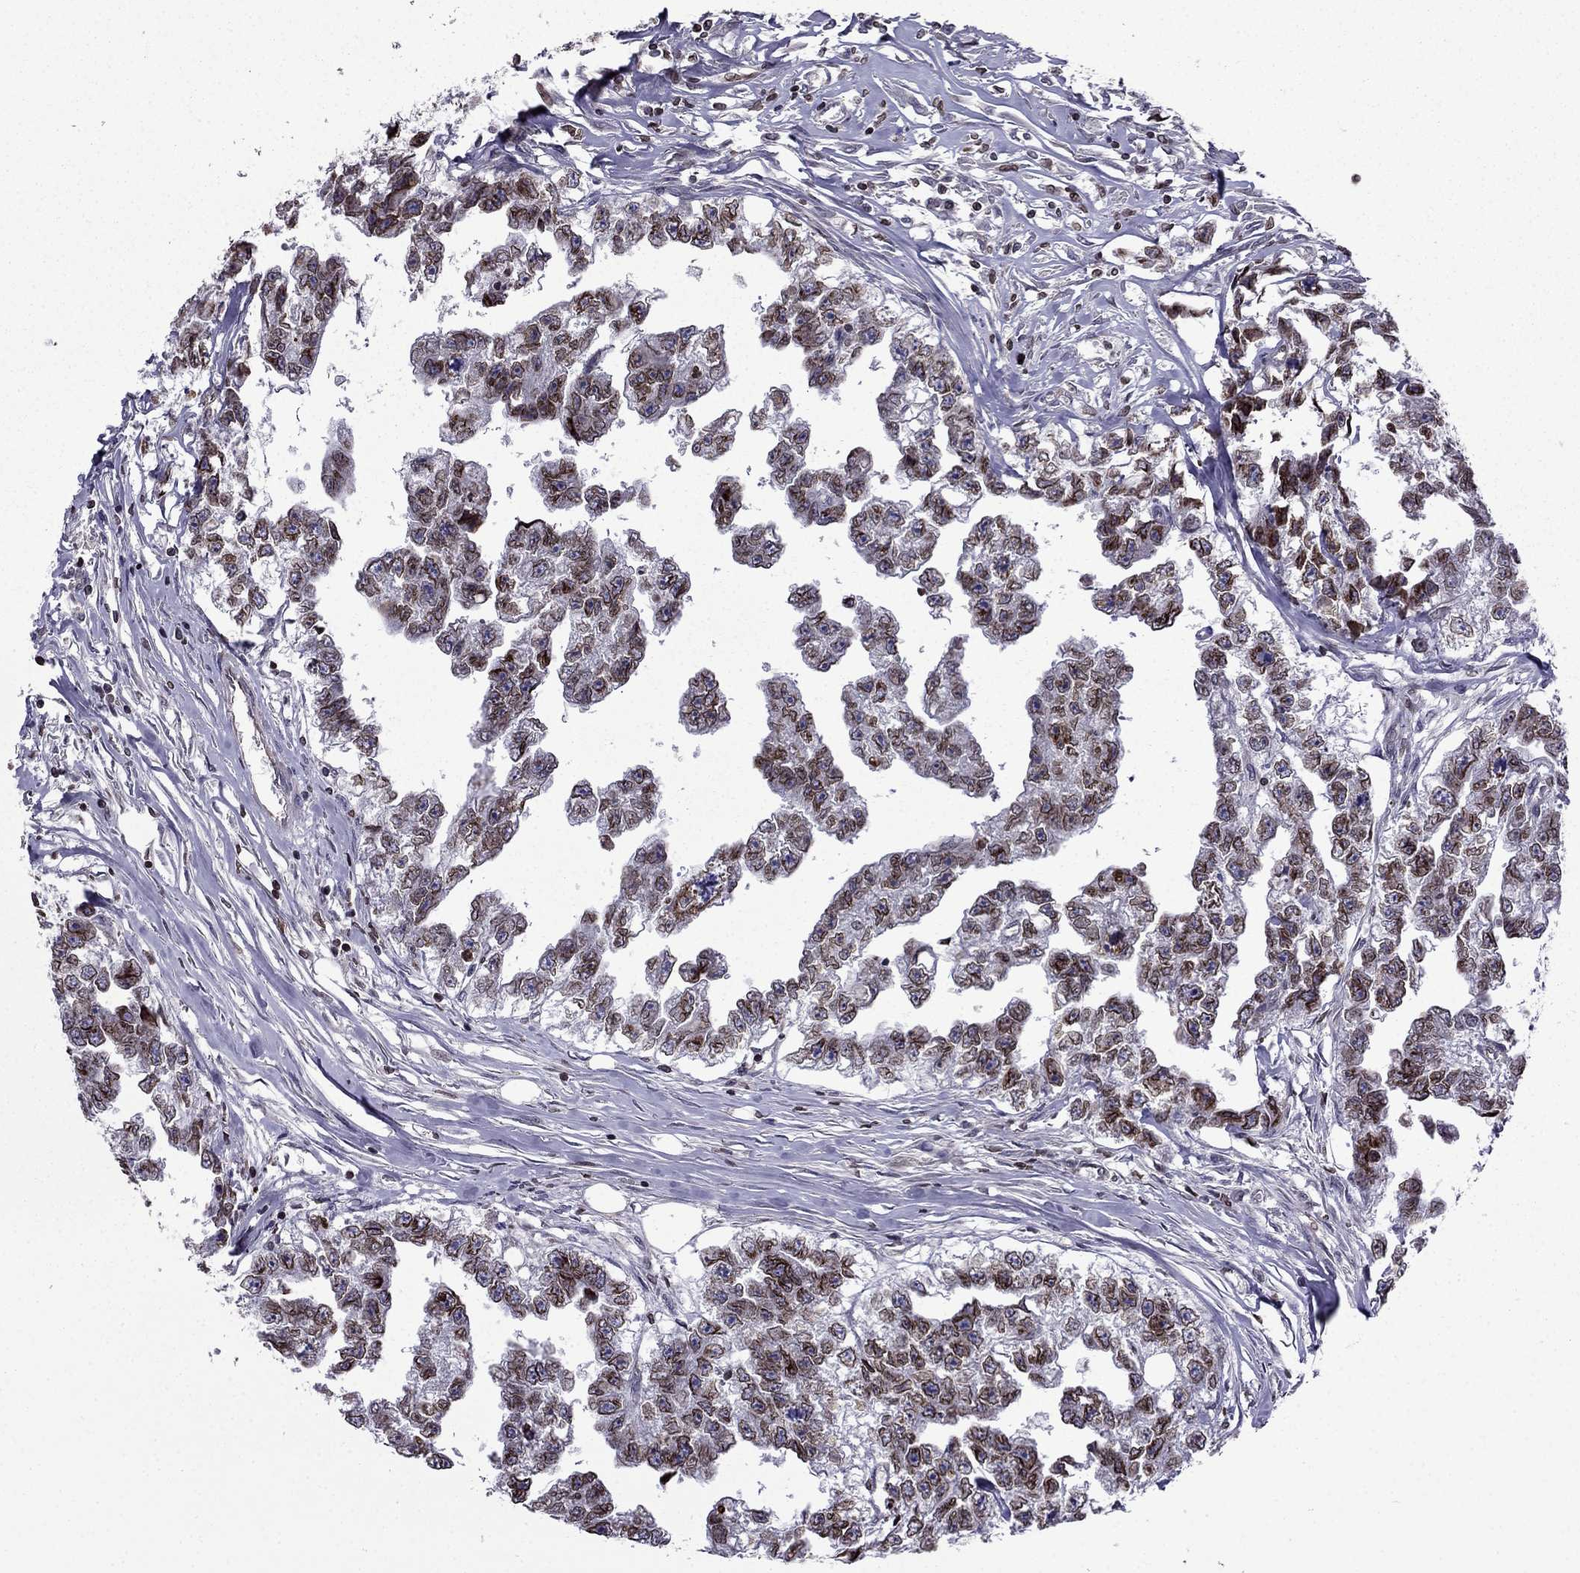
{"staining": {"intensity": "moderate", "quantity": ">75%", "location": "nuclear"}, "tissue": "testis cancer", "cell_type": "Tumor cells", "image_type": "cancer", "snomed": [{"axis": "morphology", "description": "Carcinoma, Embryonal, NOS"}, {"axis": "morphology", "description": "Teratoma, malignant, NOS"}, {"axis": "topography", "description": "Testis"}], "caption": "The immunohistochemical stain shows moderate nuclear staining in tumor cells of testis teratoma (malignant) tissue.", "gene": "CDC42BPA", "patient": {"sex": "male", "age": 44}}